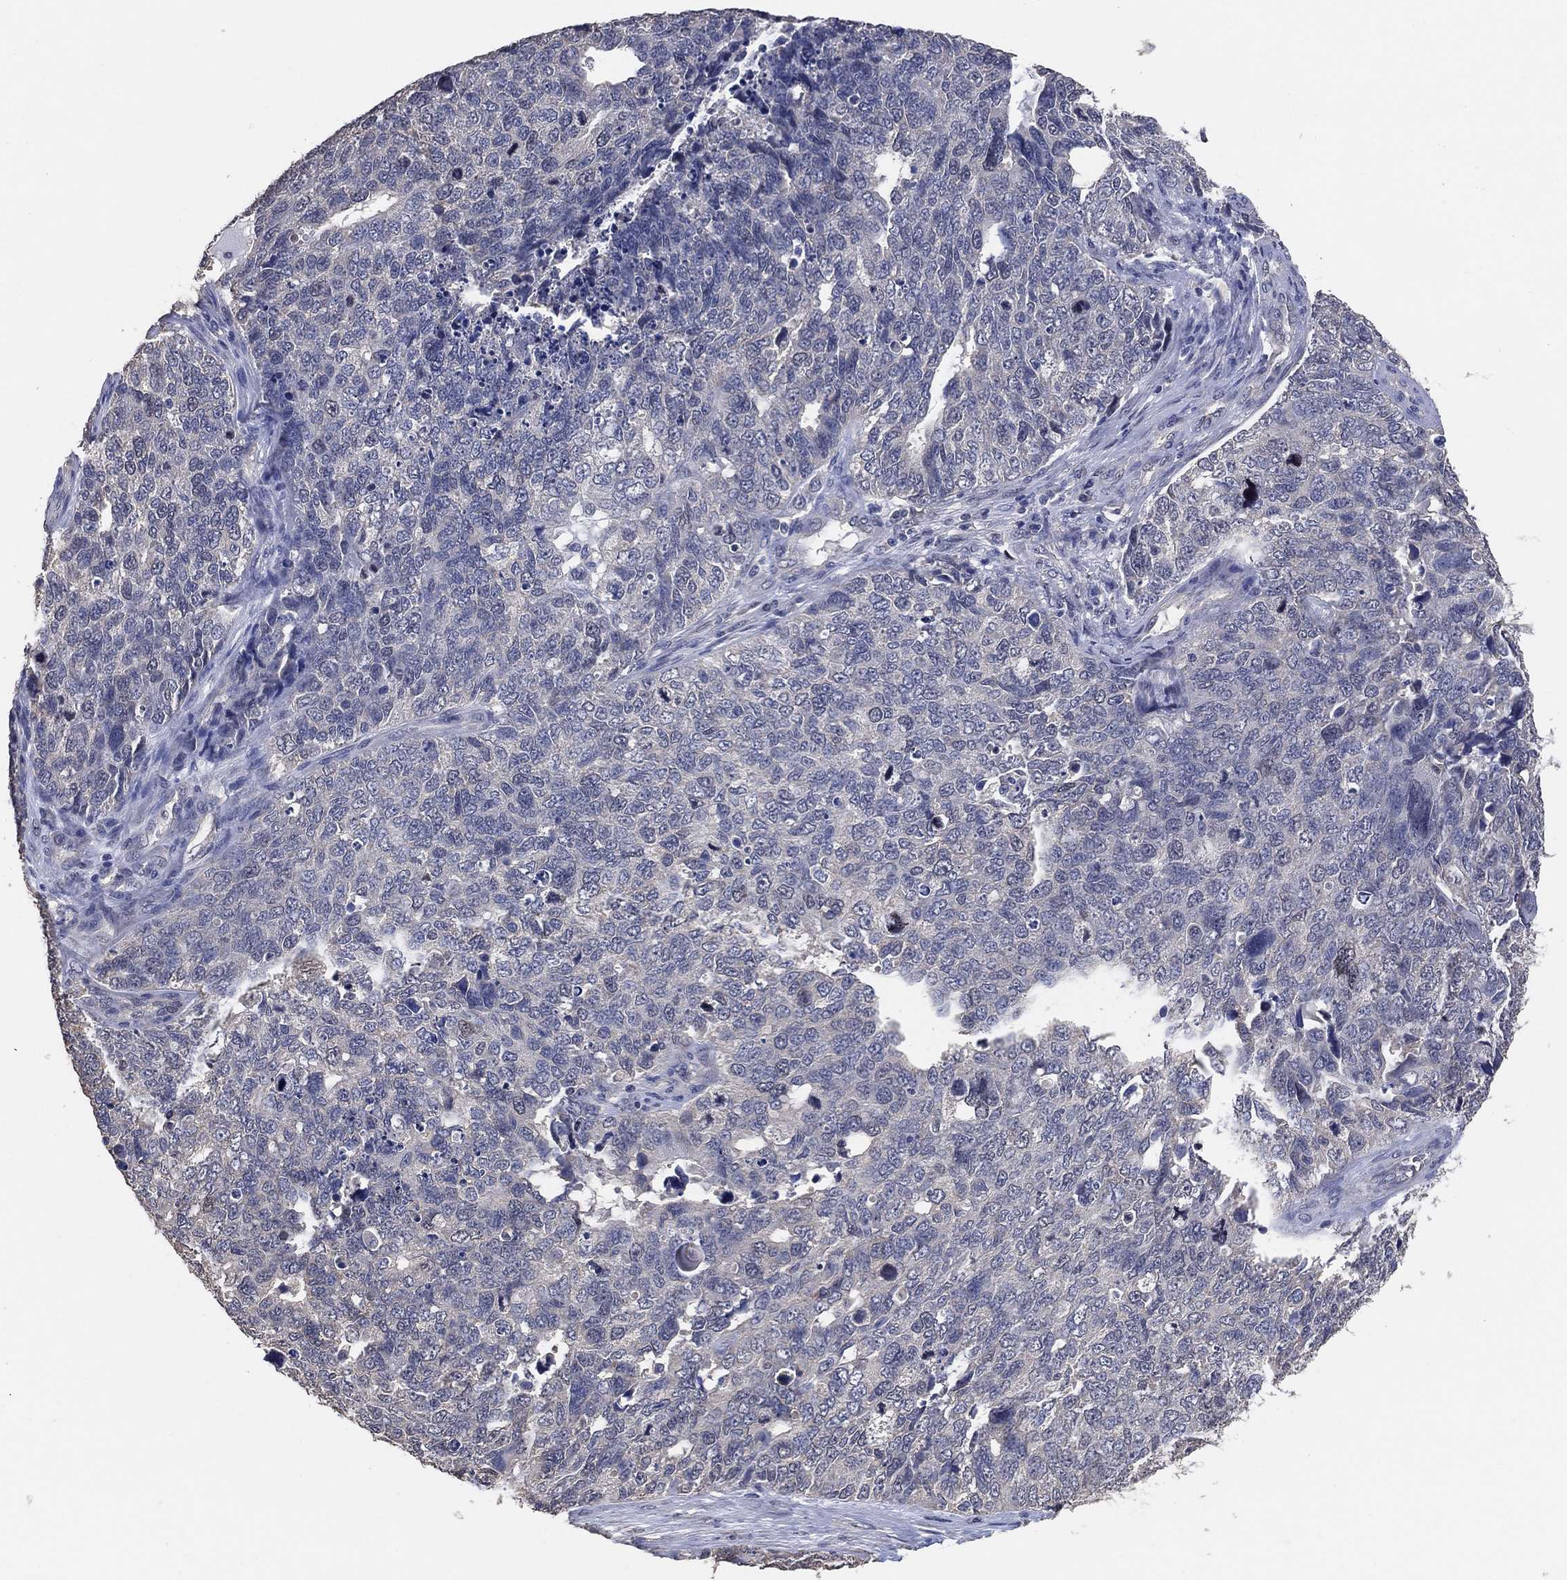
{"staining": {"intensity": "negative", "quantity": "none", "location": "none"}, "tissue": "cervical cancer", "cell_type": "Tumor cells", "image_type": "cancer", "snomed": [{"axis": "morphology", "description": "Squamous cell carcinoma, NOS"}, {"axis": "topography", "description": "Cervix"}], "caption": "A high-resolution micrograph shows immunohistochemistry staining of cervical cancer (squamous cell carcinoma), which displays no significant staining in tumor cells.", "gene": "KLK5", "patient": {"sex": "female", "age": 63}}